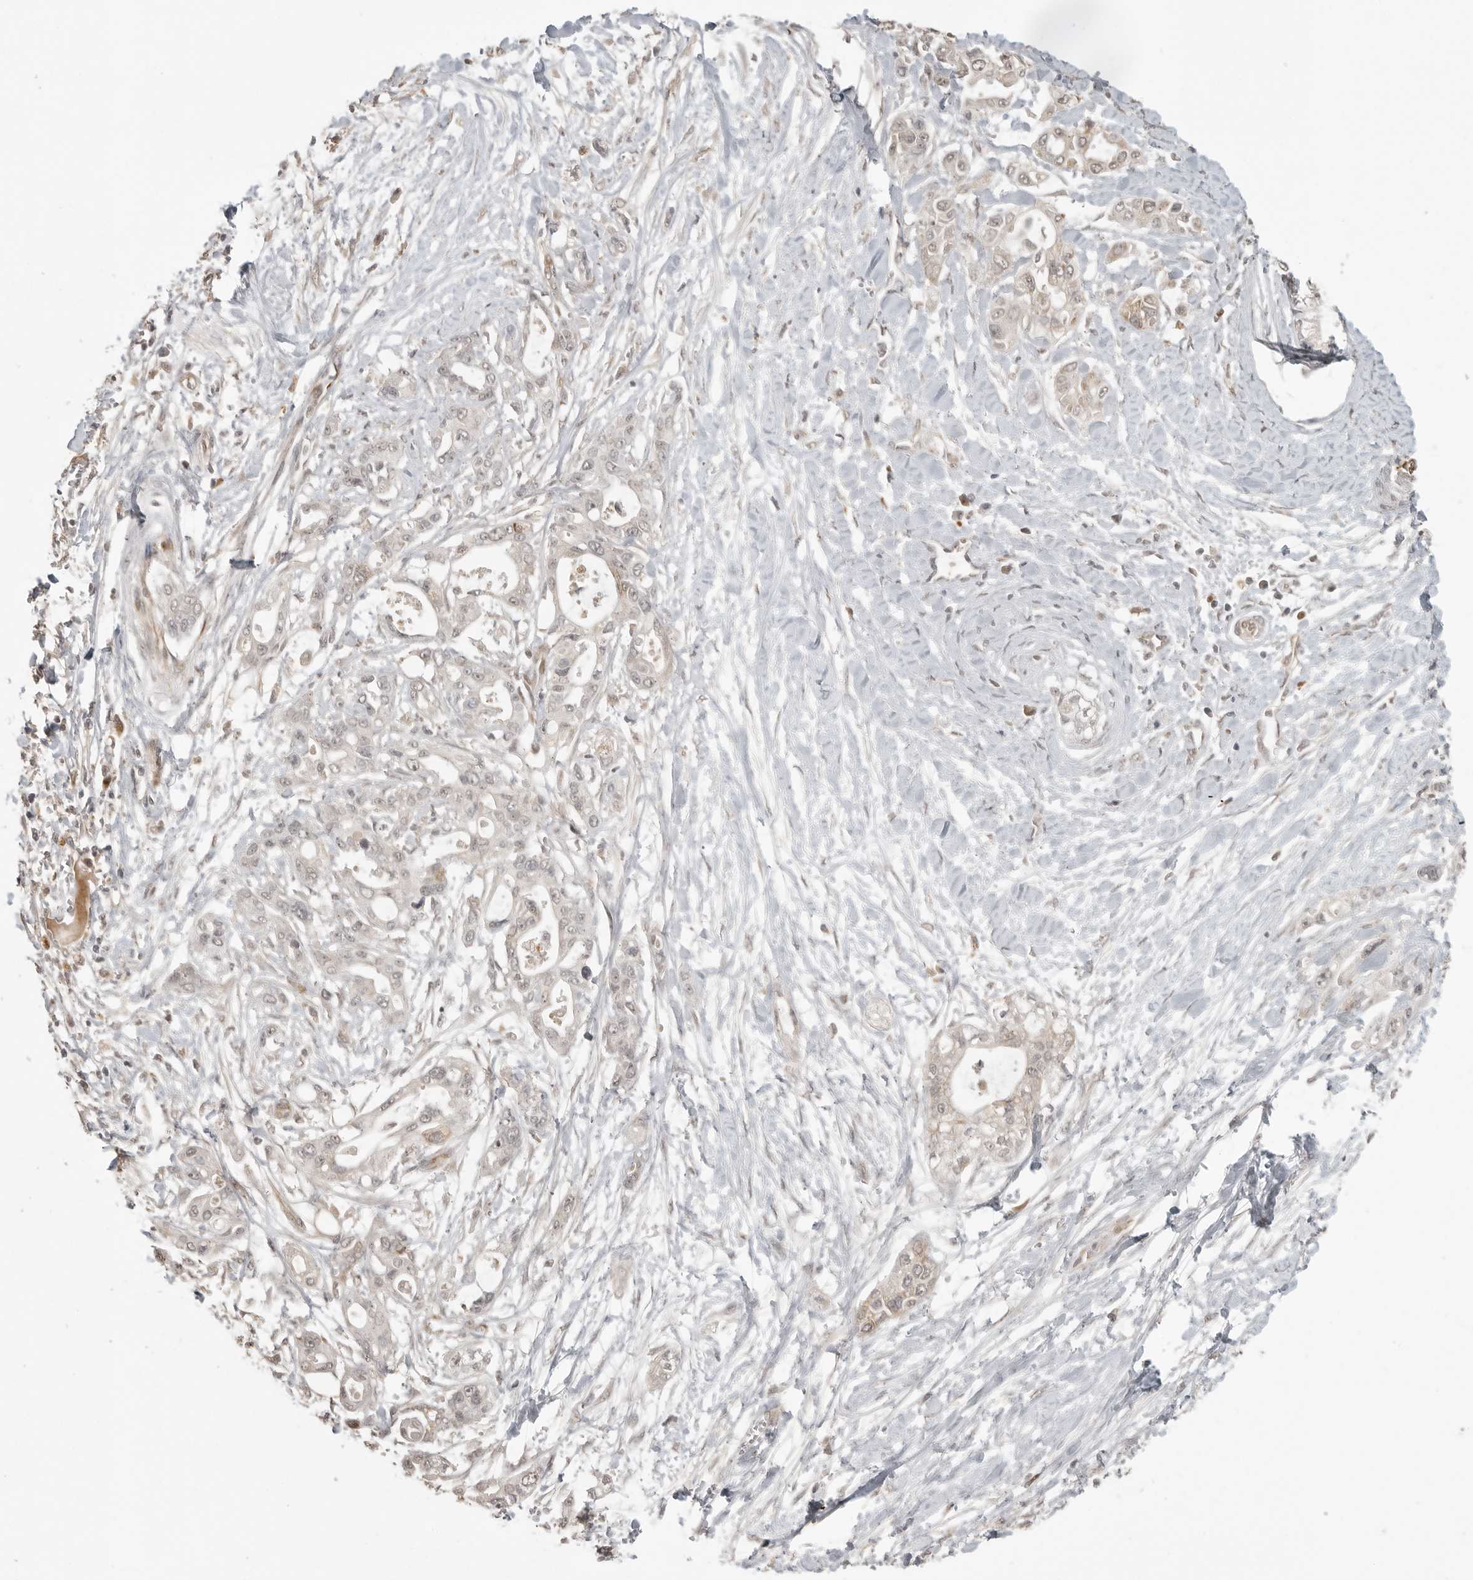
{"staining": {"intensity": "negative", "quantity": "none", "location": "none"}, "tissue": "pancreatic cancer", "cell_type": "Tumor cells", "image_type": "cancer", "snomed": [{"axis": "morphology", "description": "Adenocarcinoma, NOS"}, {"axis": "topography", "description": "Pancreas"}], "caption": "Pancreatic cancer (adenocarcinoma) was stained to show a protein in brown. There is no significant positivity in tumor cells.", "gene": "SMG8", "patient": {"sex": "male", "age": 68}}